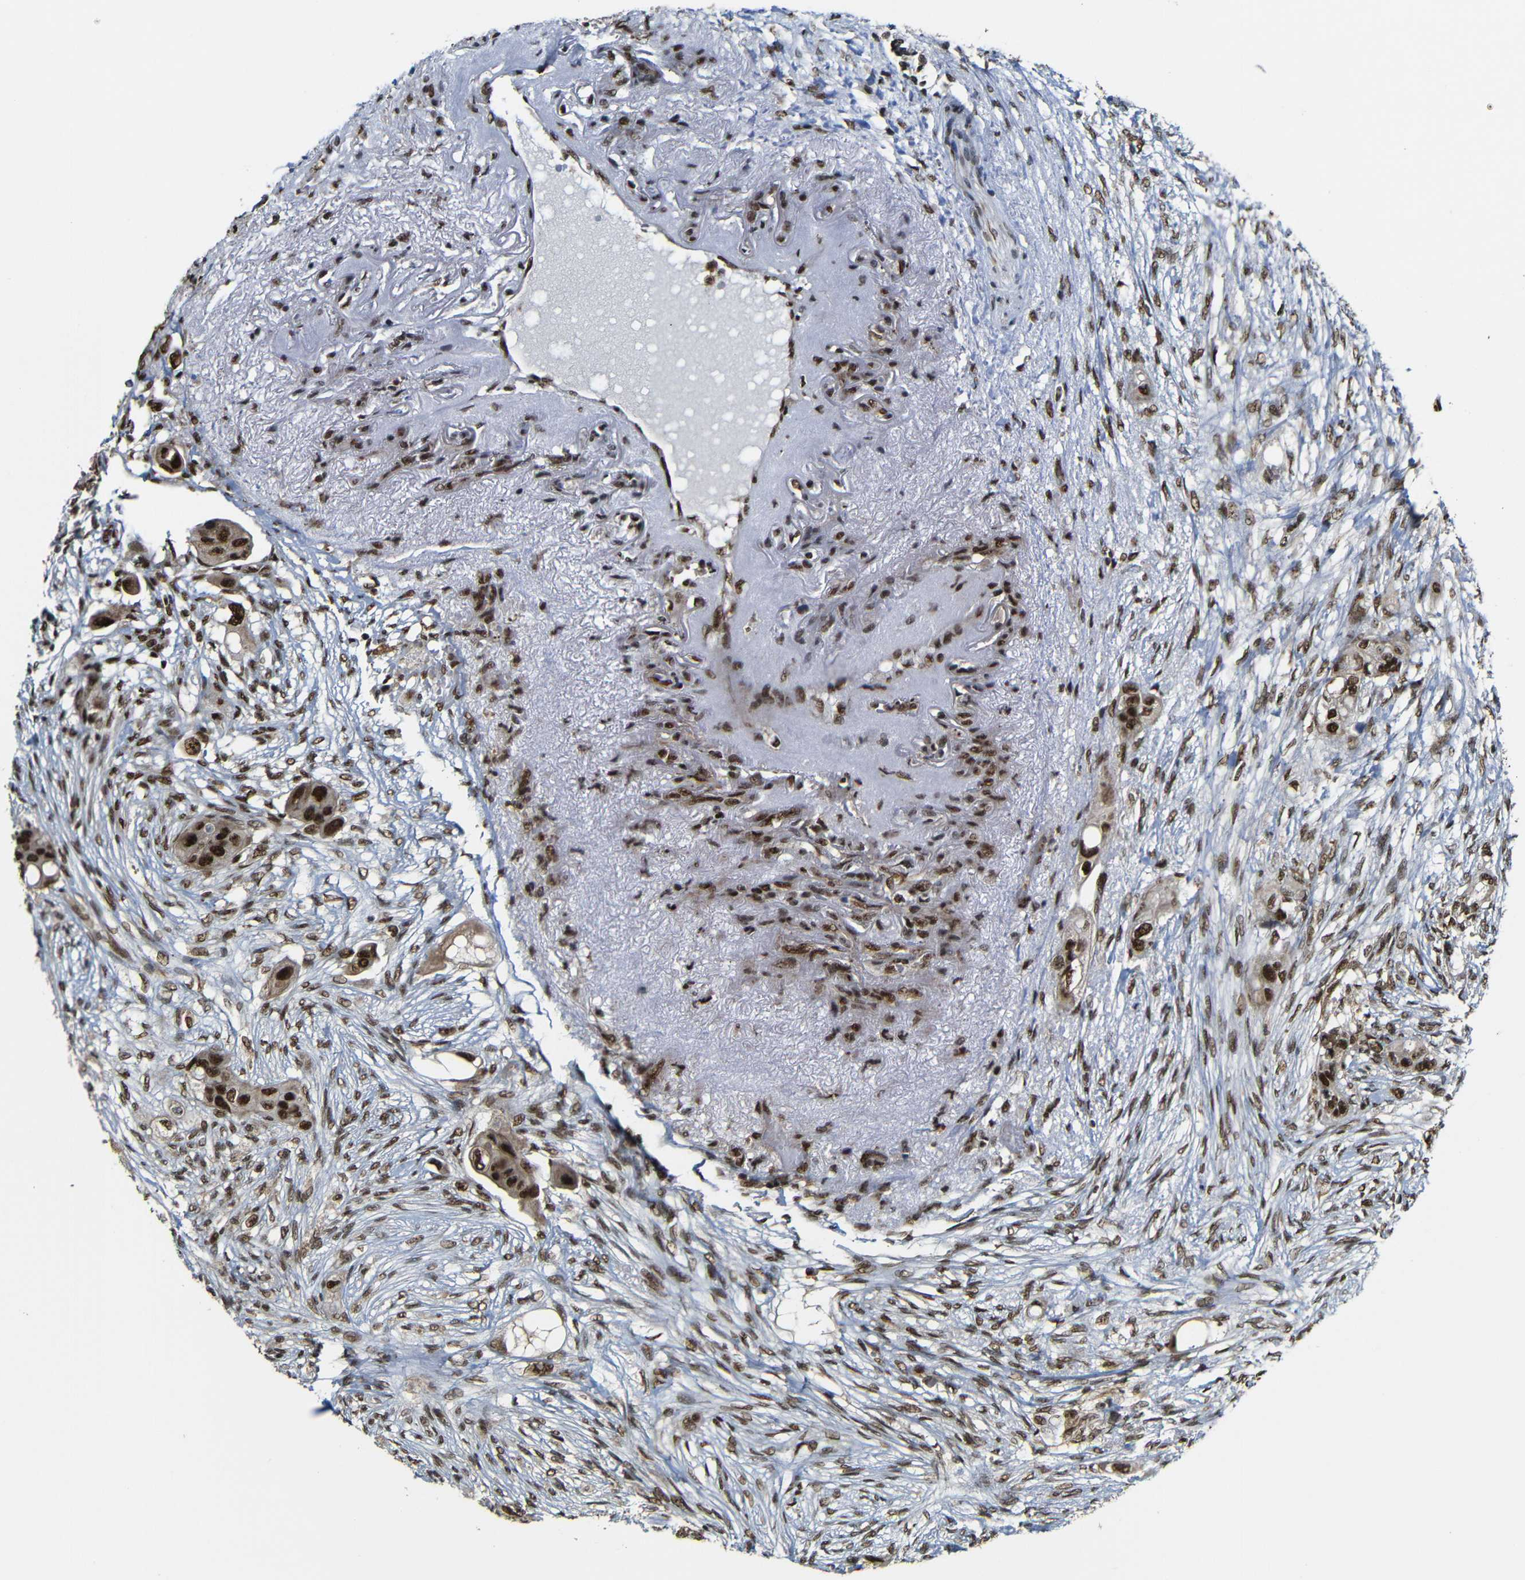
{"staining": {"intensity": "strong", "quantity": ">75%", "location": "cytoplasmic/membranous,nuclear"}, "tissue": "colorectal cancer", "cell_type": "Tumor cells", "image_type": "cancer", "snomed": [{"axis": "morphology", "description": "Adenocarcinoma, NOS"}, {"axis": "topography", "description": "Colon"}], "caption": "Adenocarcinoma (colorectal) stained with a protein marker exhibits strong staining in tumor cells.", "gene": "TCF7L2", "patient": {"sex": "female", "age": 57}}